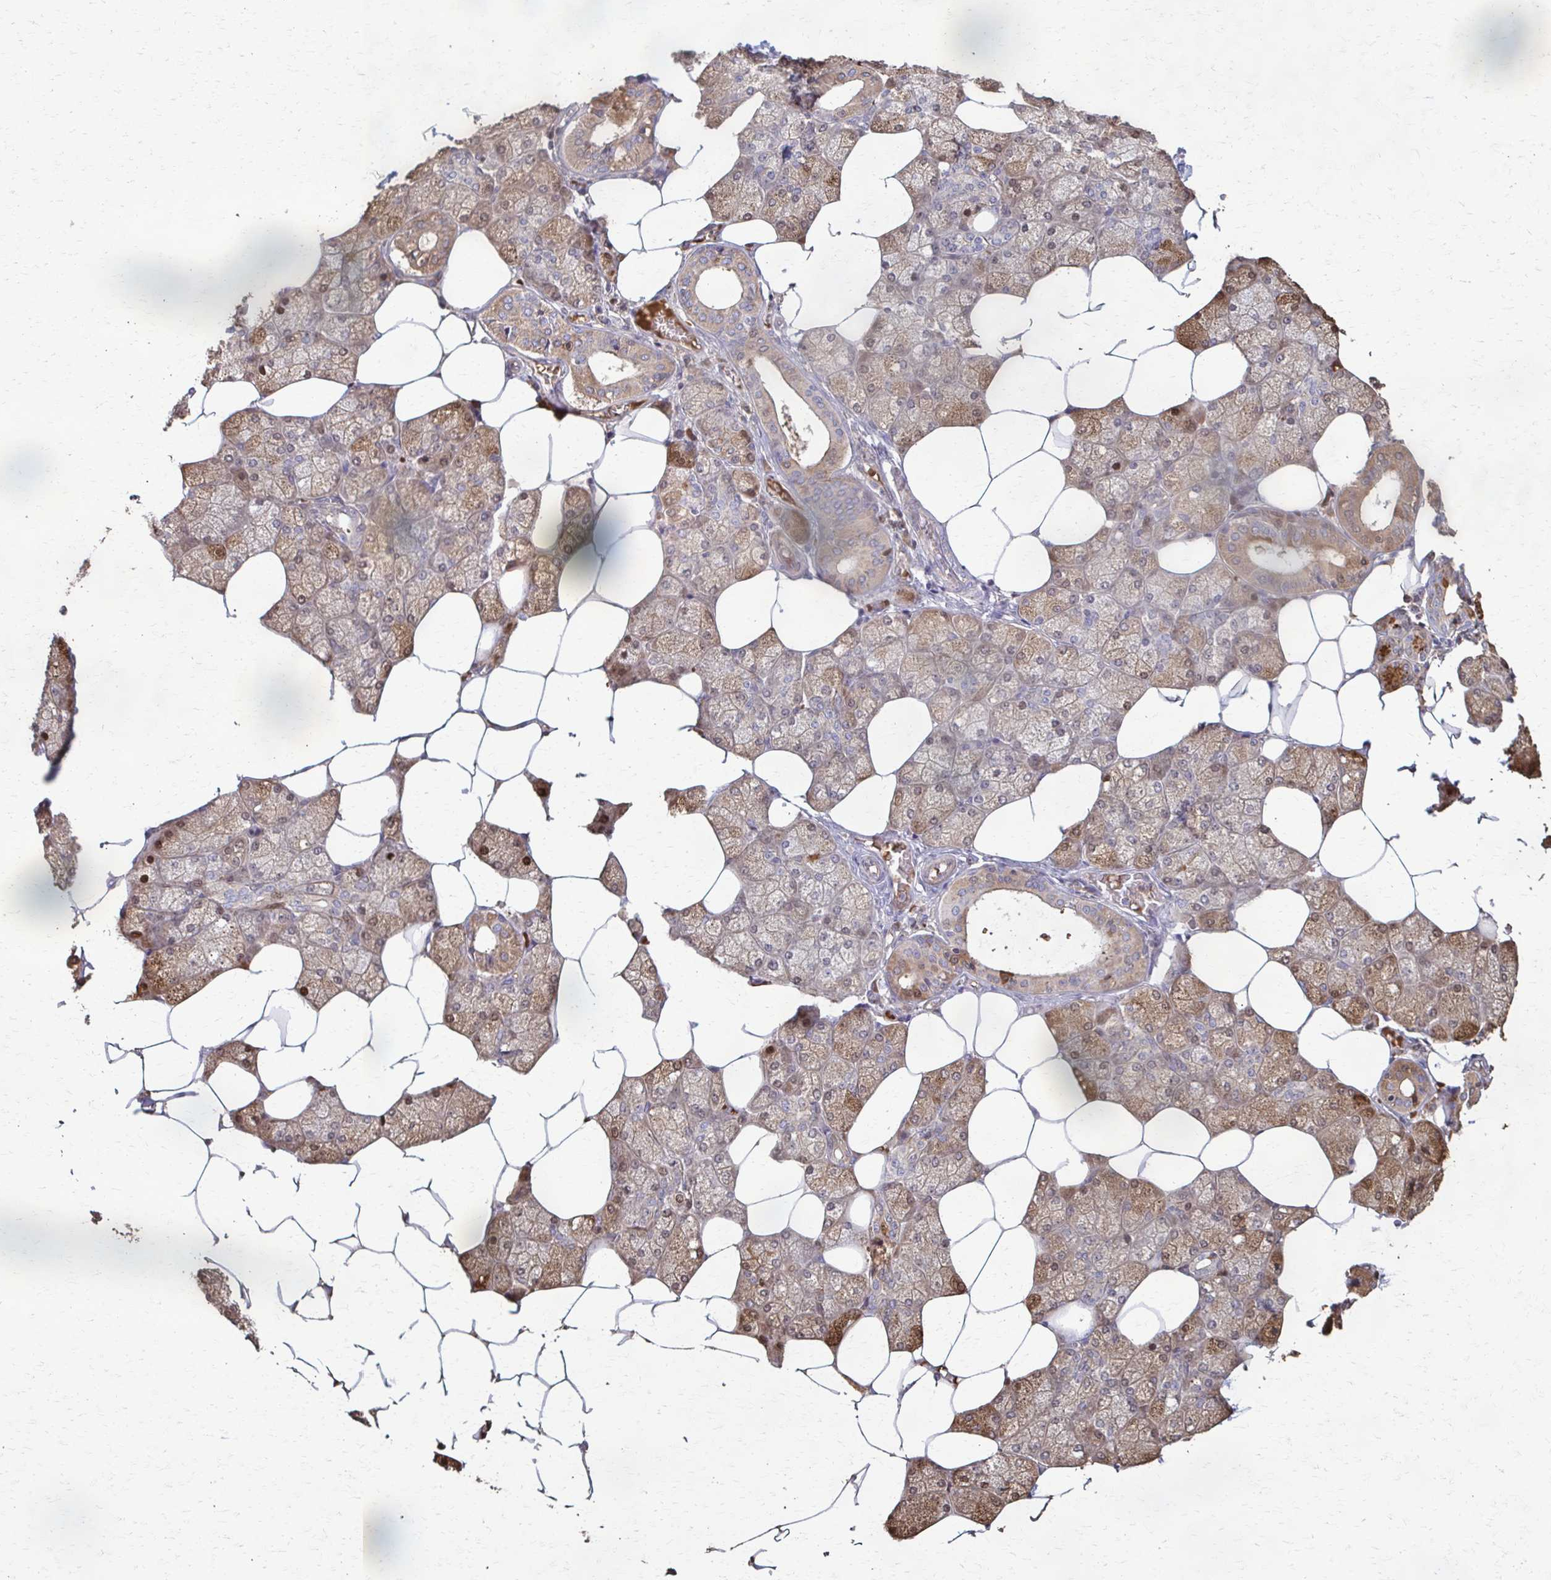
{"staining": {"intensity": "strong", "quantity": "<25%", "location": "cytoplasmic/membranous"}, "tissue": "salivary gland", "cell_type": "Glandular cells", "image_type": "normal", "snomed": [{"axis": "morphology", "description": "Normal tissue, NOS"}, {"axis": "topography", "description": "Salivary gland"}], "caption": "Strong cytoplasmic/membranous positivity for a protein is seen in about <25% of glandular cells of unremarkable salivary gland using IHC.", "gene": "IL18BP", "patient": {"sex": "female", "age": 43}}